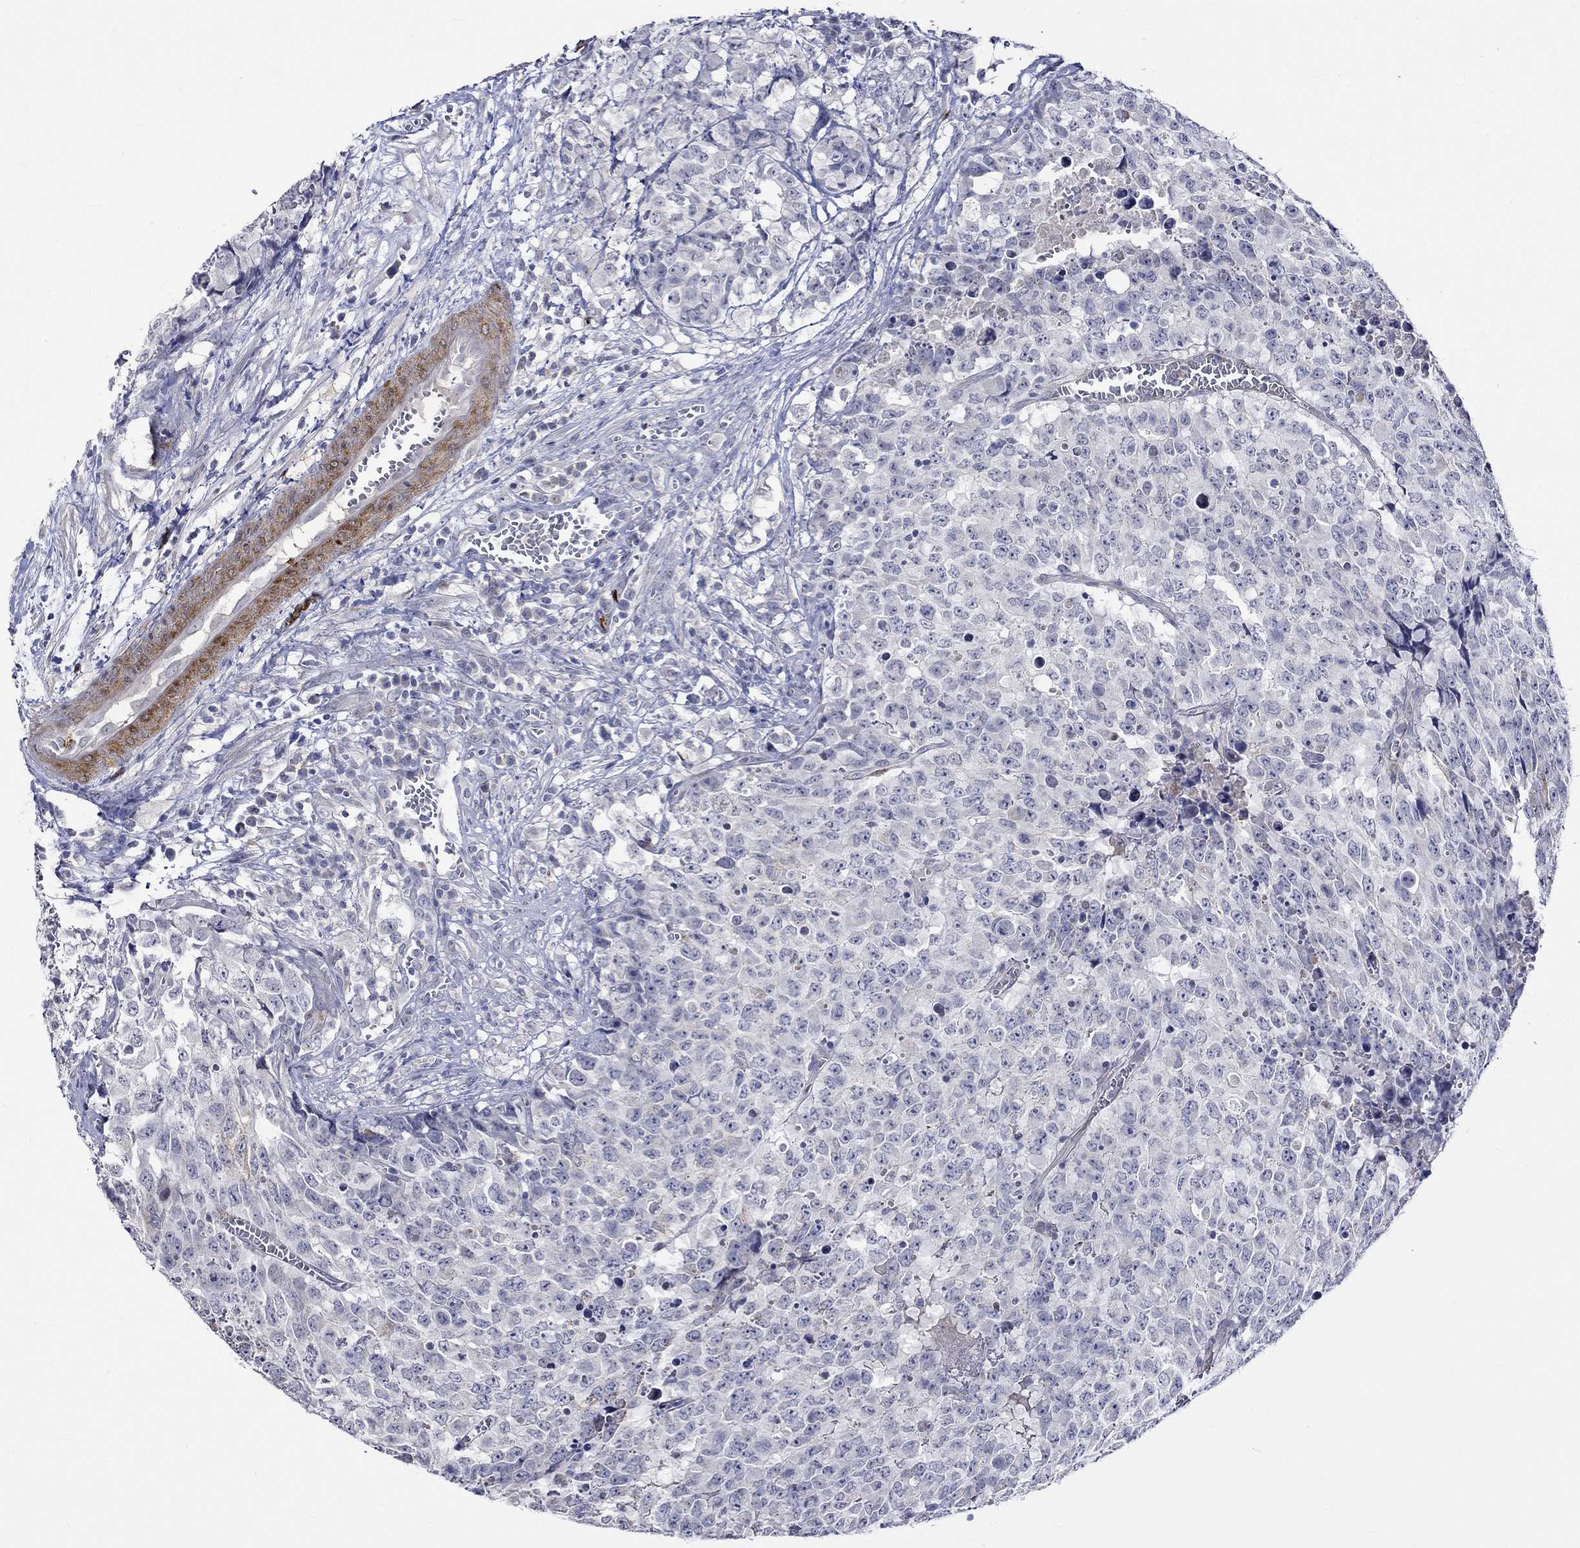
{"staining": {"intensity": "negative", "quantity": "none", "location": "none"}, "tissue": "testis cancer", "cell_type": "Tumor cells", "image_type": "cancer", "snomed": [{"axis": "morphology", "description": "Carcinoma, Embryonal, NOS"}, {"axis": "topography", "description": "Testis"}], "caption": "Human testis cancer (embryonal carcinoma) stained for a protein using immunohistochemistry (IHC) shows no expression in tumor cells.", "gene": "CRYAB", "patient": {"sex": "male", "age": 23}}